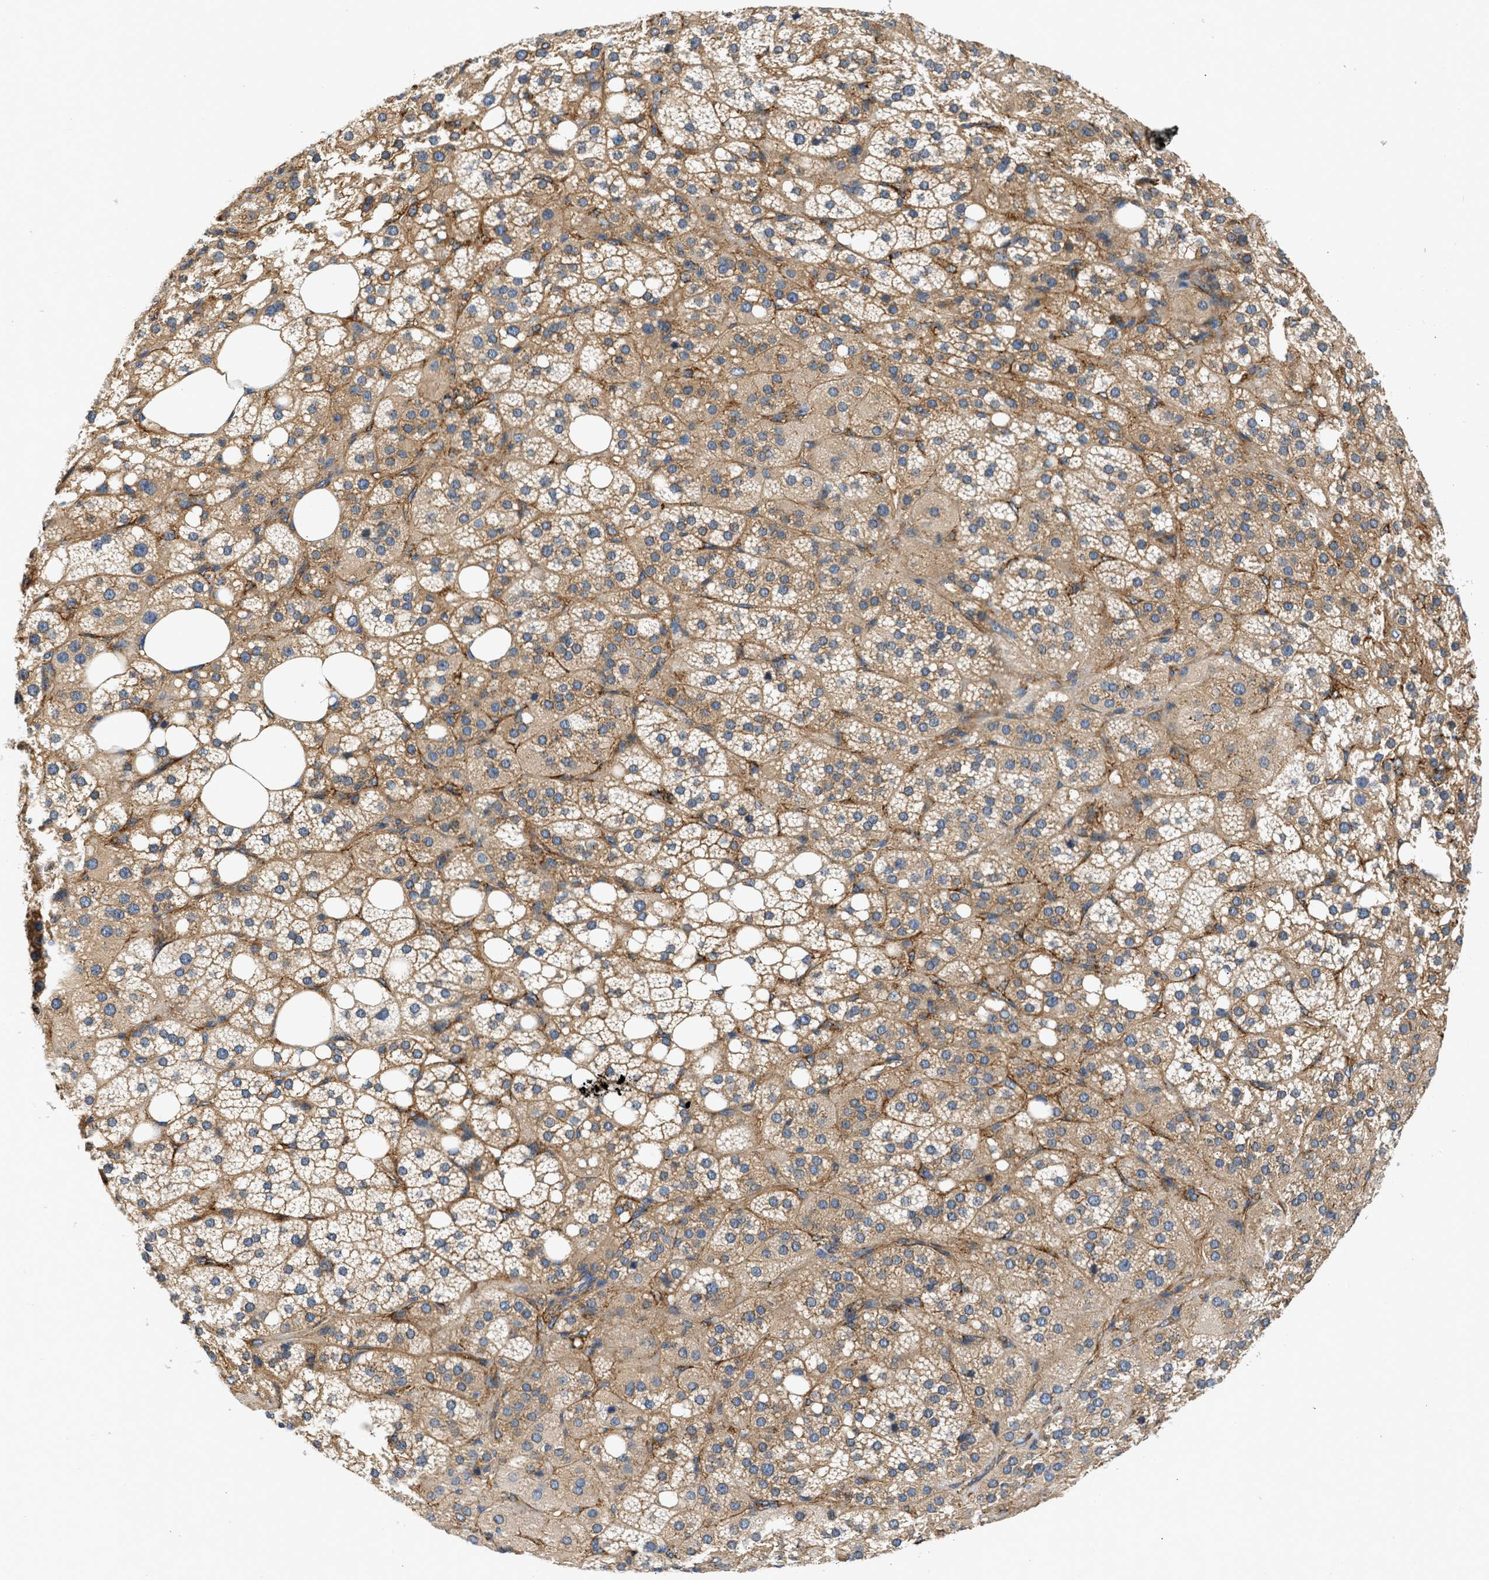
{"staining": {"intensity": "moderate", "quantity": ">75%", "location": "cytoplasmic/membranous"}, "tissue": "adrenal gland", "cell_type": "Glandular cells", "image_type": "normal", "snomed": [{"axis": "morphology", "description": "Normal tissue, NOS"}, {"axis": "topography", "description": "Adrenal gland"}], "caption": "Immunohistochemical staining of benign human adrenal gland displays moderate cytoplasmic/membranous protein positivity in about >75% of glandular cells.", "gene": "SEPTIN2", "patient": {"sex": "female", "age": 59}}